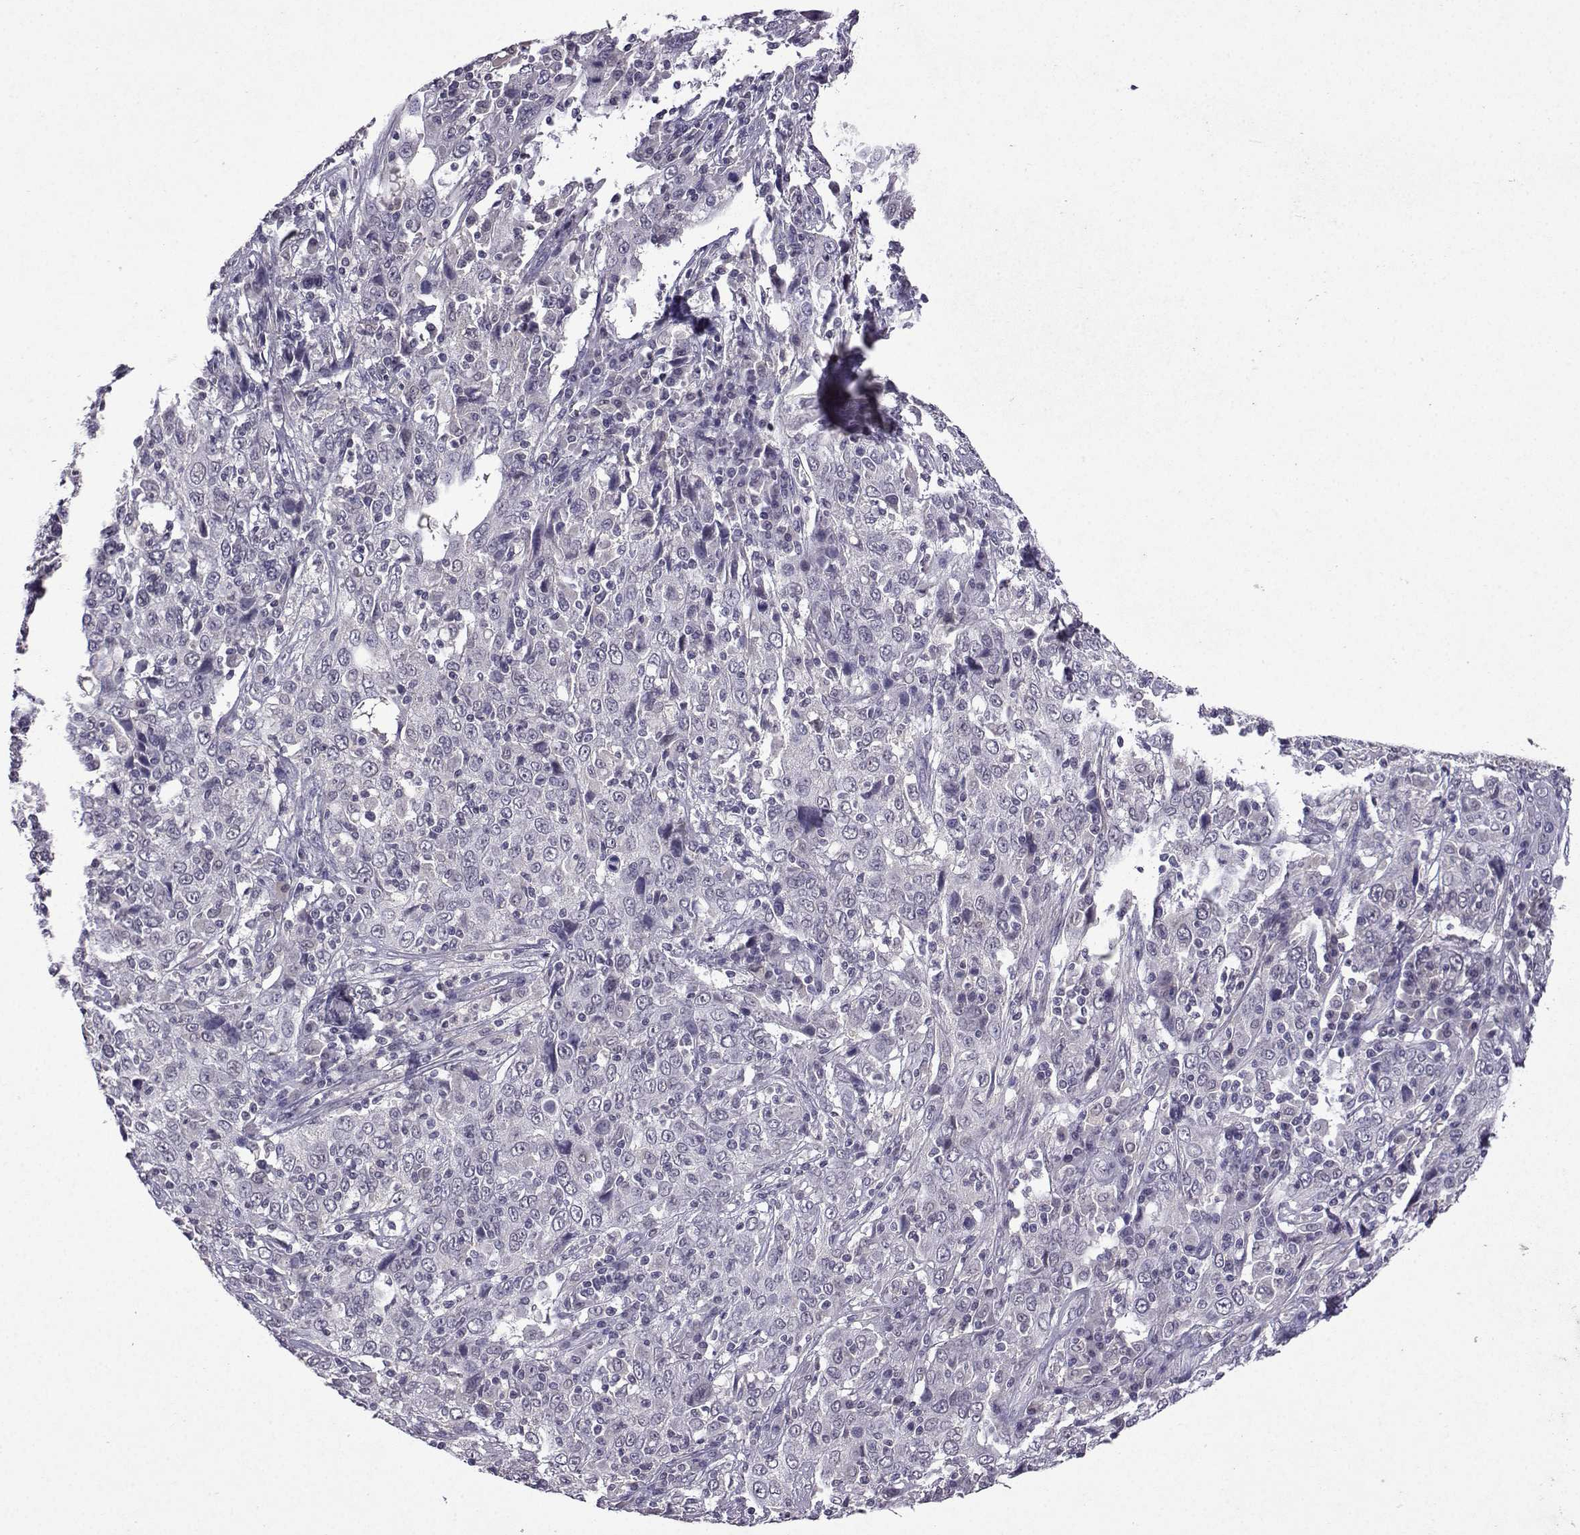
{"staining": {"intensity": "negative", "quantity": "none", "location": "none"}, "tissue": "cervical cancer", "cell_type": "Tumor cells", "image_type": "cancer", "snomed": [{"axis": "morphology", "description": "Squamous cell carcinoma, NOS"}, {"axis": "topography", "description": "Cervix"}], "caption": "A high-resolution image shows immunohistochemistry (IHC) staining of squamous cell carcinoma (cervical), which displays no significant staining in tumor cells. The staining was performed using DAB (3,3'-diaminobenzidine) to visualize the protein expression in brown, while the nuclei were stained in blue with hematoxylin (Magnification: 20x).", "gene": "CCL28", "patient": {"sex": "female", "age": 46}}